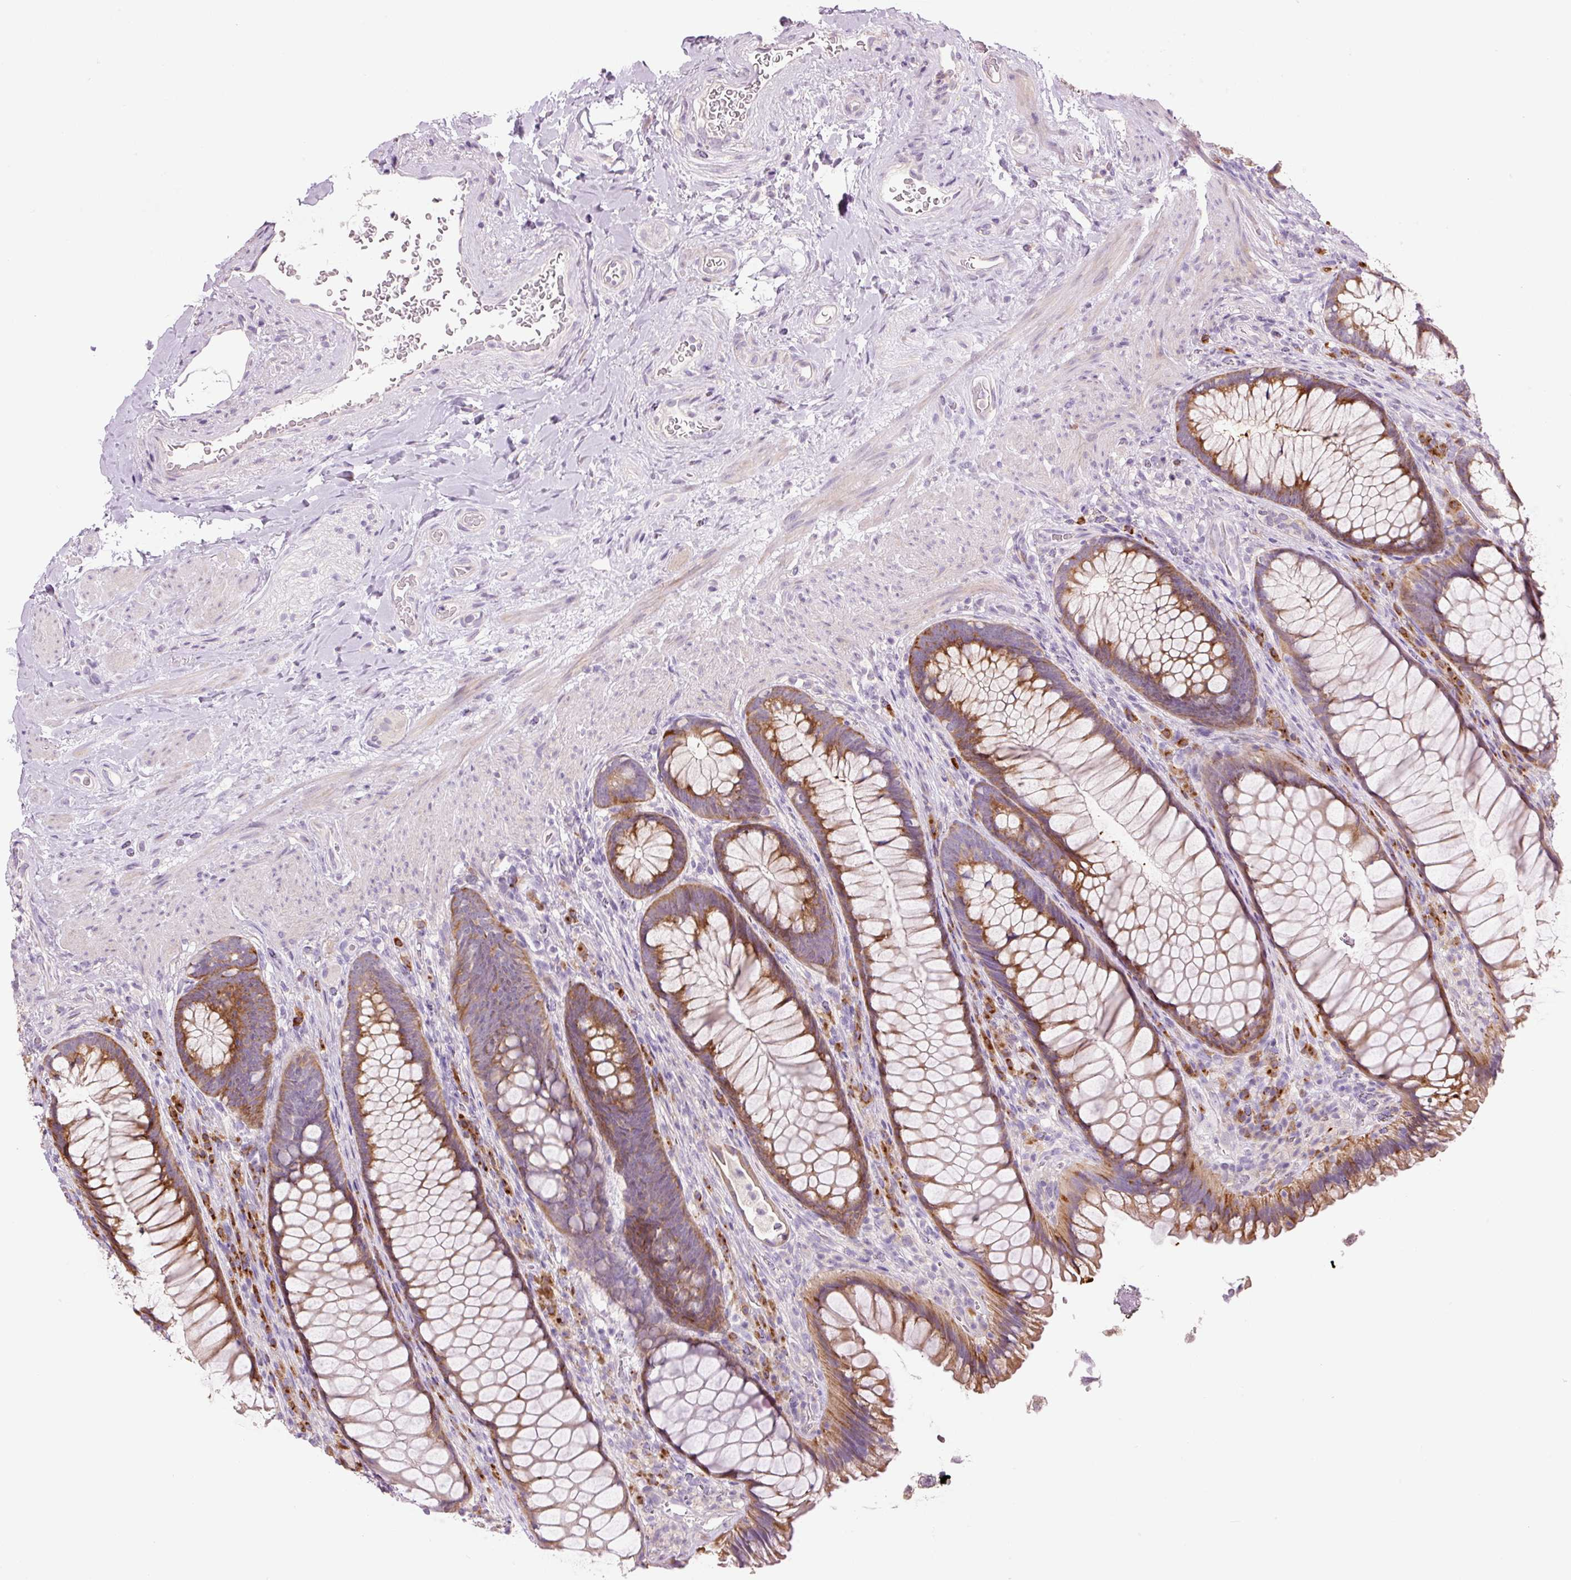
{"staining": {"intensity": "strong", "quantity": ">75%", "location": "cytoplasmic/membranous"}, "tissue": "rectum", "cell_type": "Glandular cells", "image_type": "normal", "snomed": [{"axis": "morphology", "description": "Normal tissue, NOS"}, {"axis": "topography", "description": "Rectum"}], "caption": "A brown stain highlights strong cytoplasmic/membranous expression of a protein in glandular cells of unremarkable rectum.", "gene": "HAX1", "patient": {"sex": "male", "age": 53}}